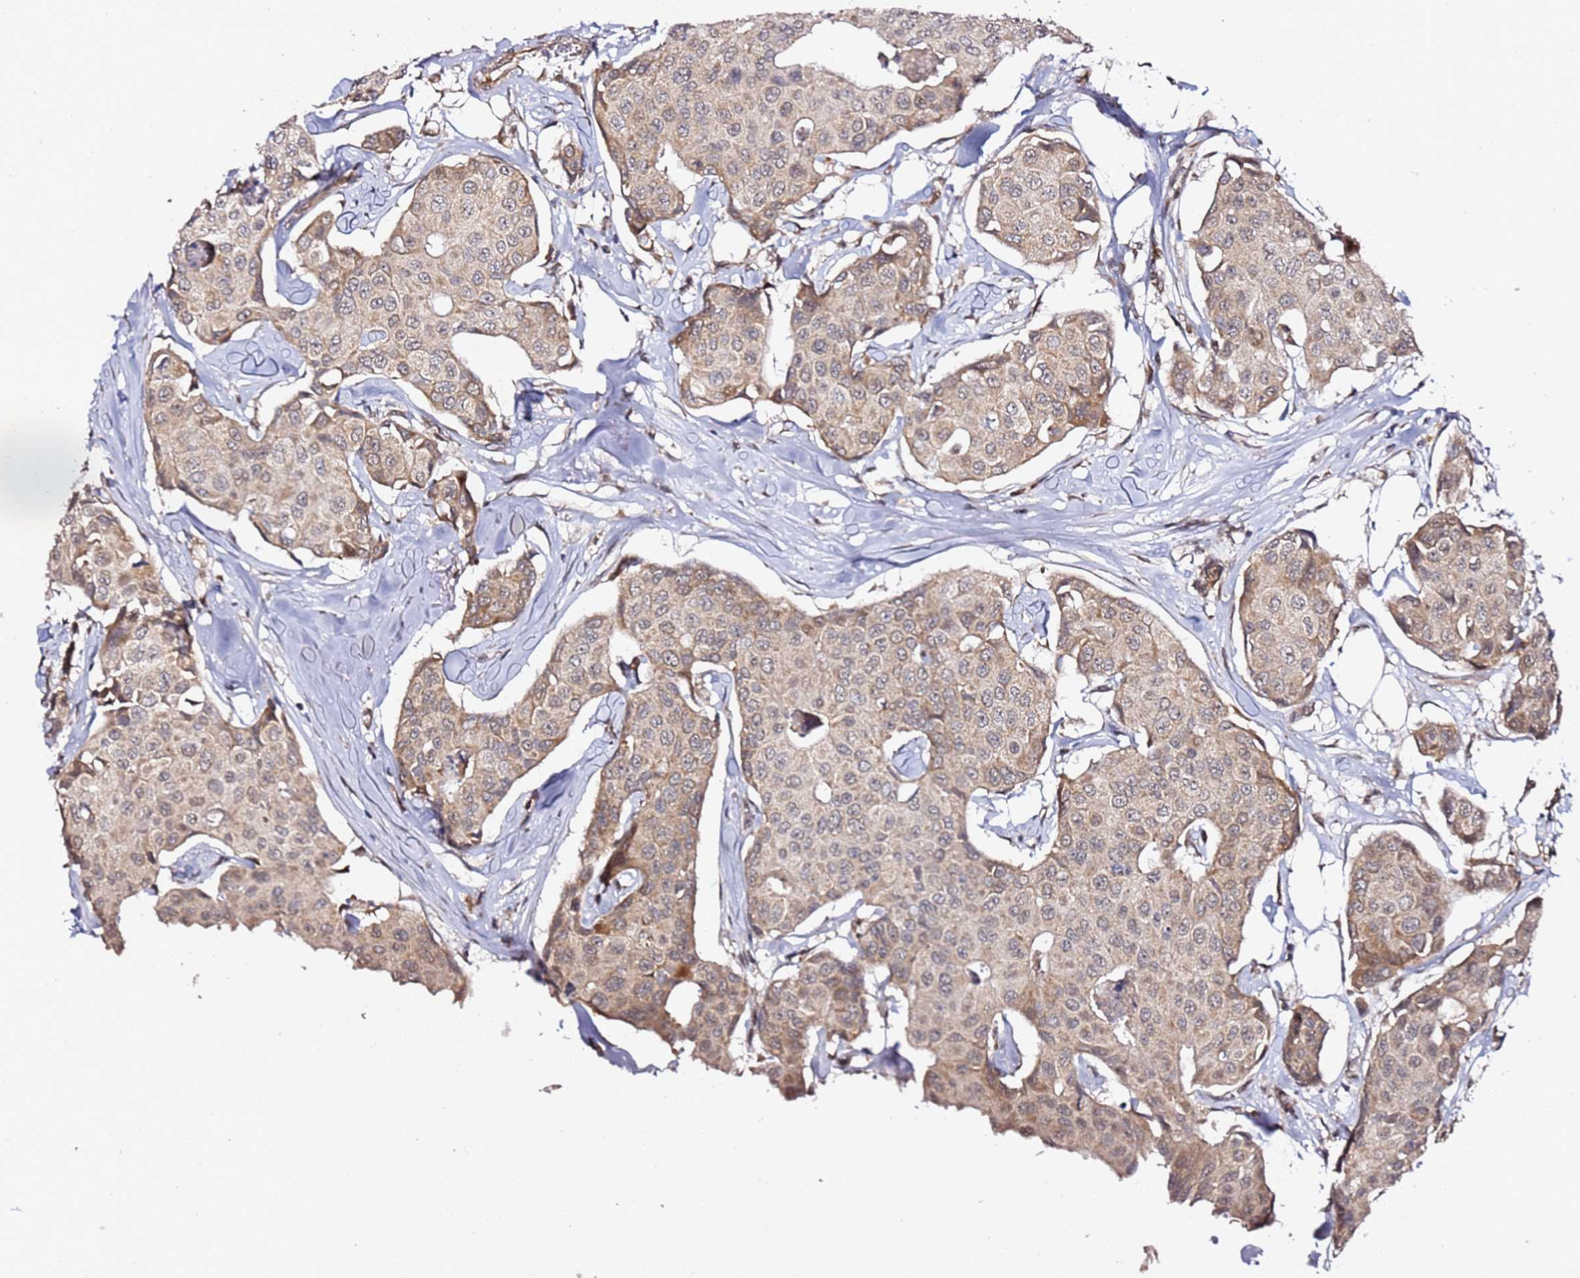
{"staining": {"intensity": "weak", "quantity": "25%-75%", "location": "cytoplasmic/membranous"}, "tissue": "breast cancer", "cell_type": "Tumor cells", "image_type": "cancer", "snomed": [{"axis": "morphology", "description": "Duct carcinoma"}, {"axis": "topography", "description": "Breast"}], "caption": "DAB (3,3'-diaminobenzidine) immunohistochemical staining of human breast cancer (invasive ductal carcinoma) displays weak cytoplasmic/membranous protein staining in about 25%-75% of tumor cells.", "gene": "TP53AIP1", "patient": {"sex": "female", "age": 80}}